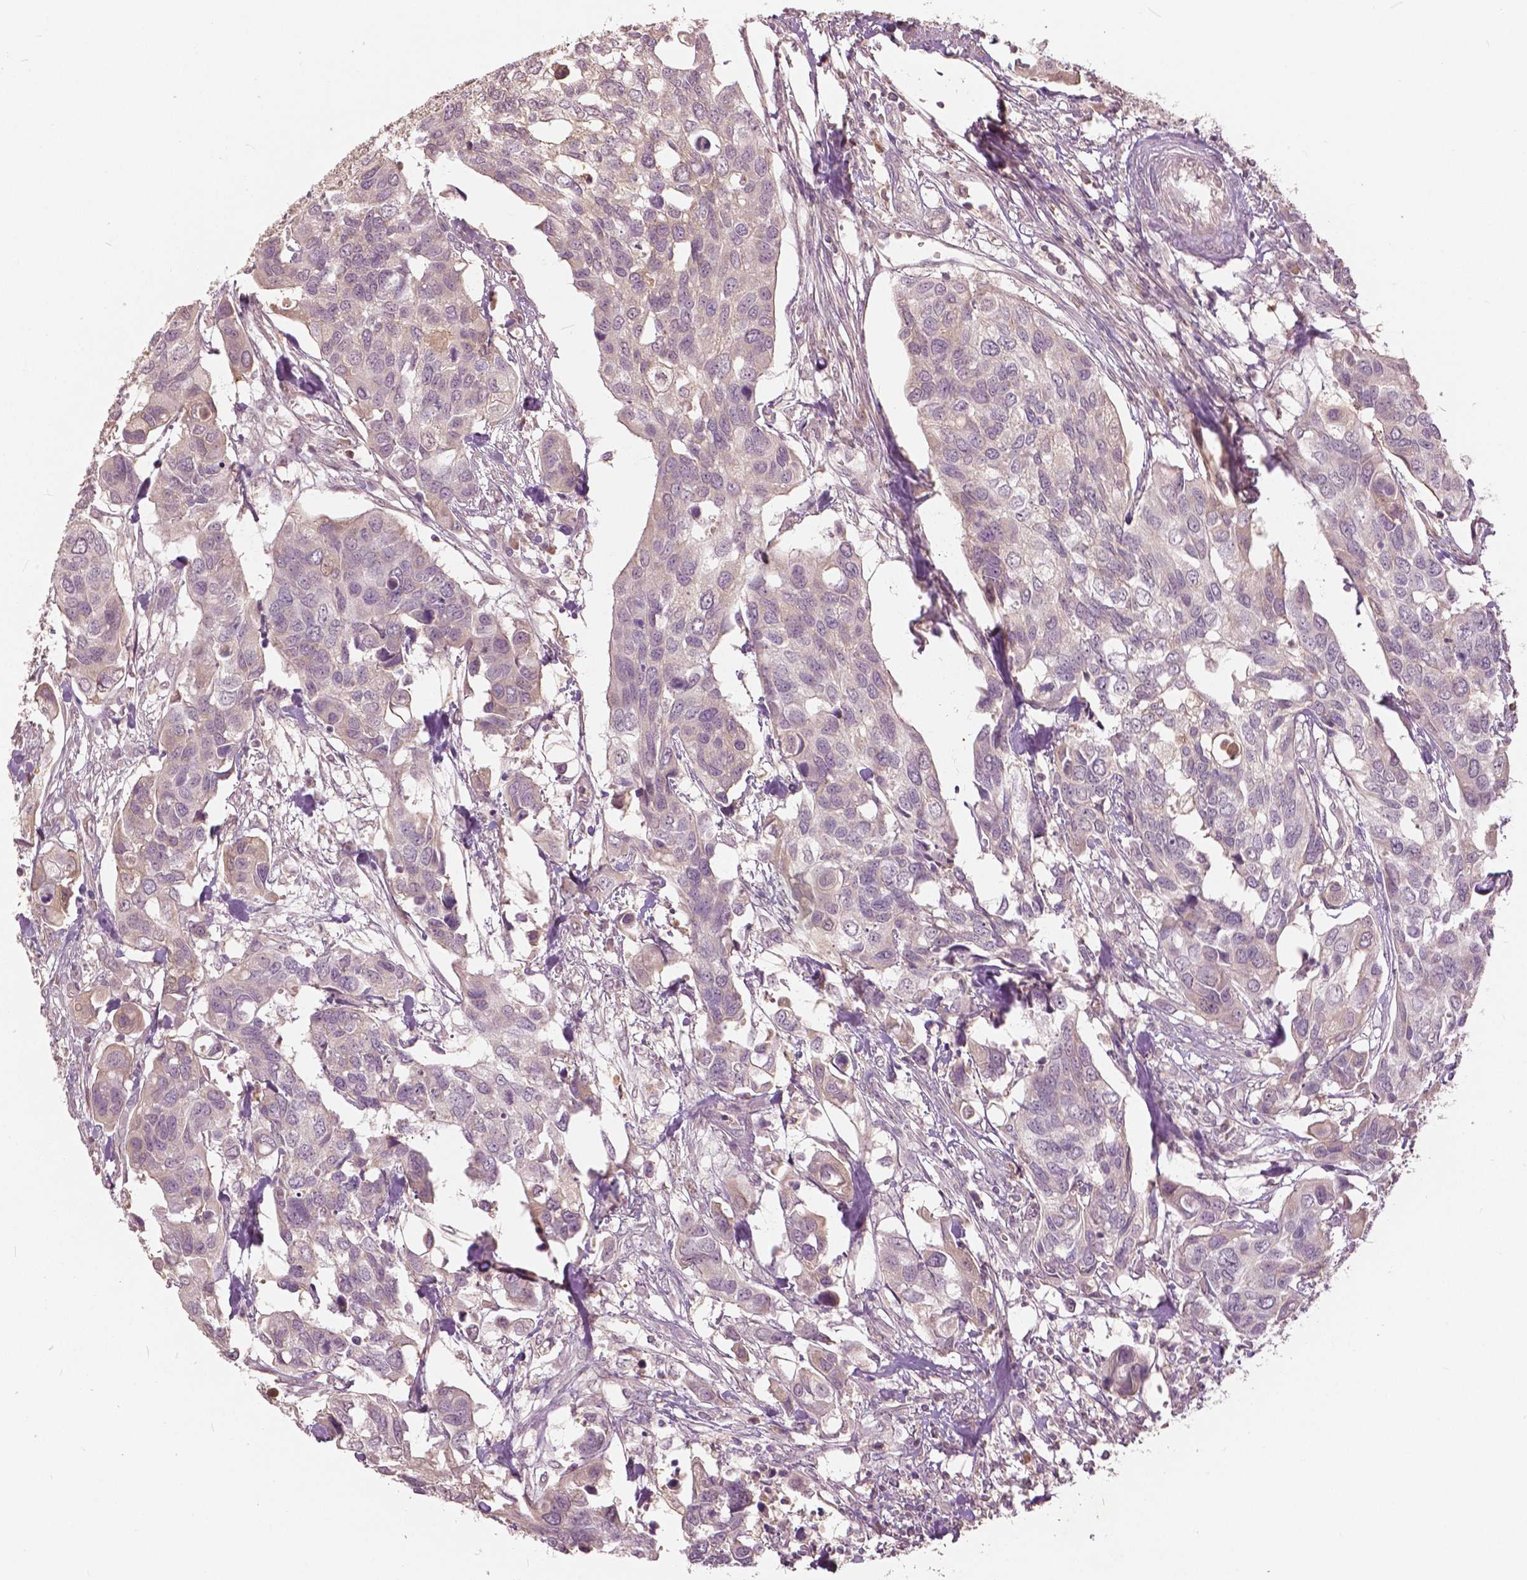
{"staining": {"intensity": "negative", "quantity": "none", "location": "none"}, "tissue": "urothelial cancer", "cell_type": "Tumor cells", "image_type": "cancer", "snomed": [{"axis": "morphology", "description": "Urothelial carcinoma, High grade"}, {"axis": "topography", "description": "Urinary bladder"}], "caption": "Urothelial cancer stained for a protein using IHC reveals no expression tumor cells.", "gene": "ANGPTL4", "patient": {"sex": "male", "age": 60}}